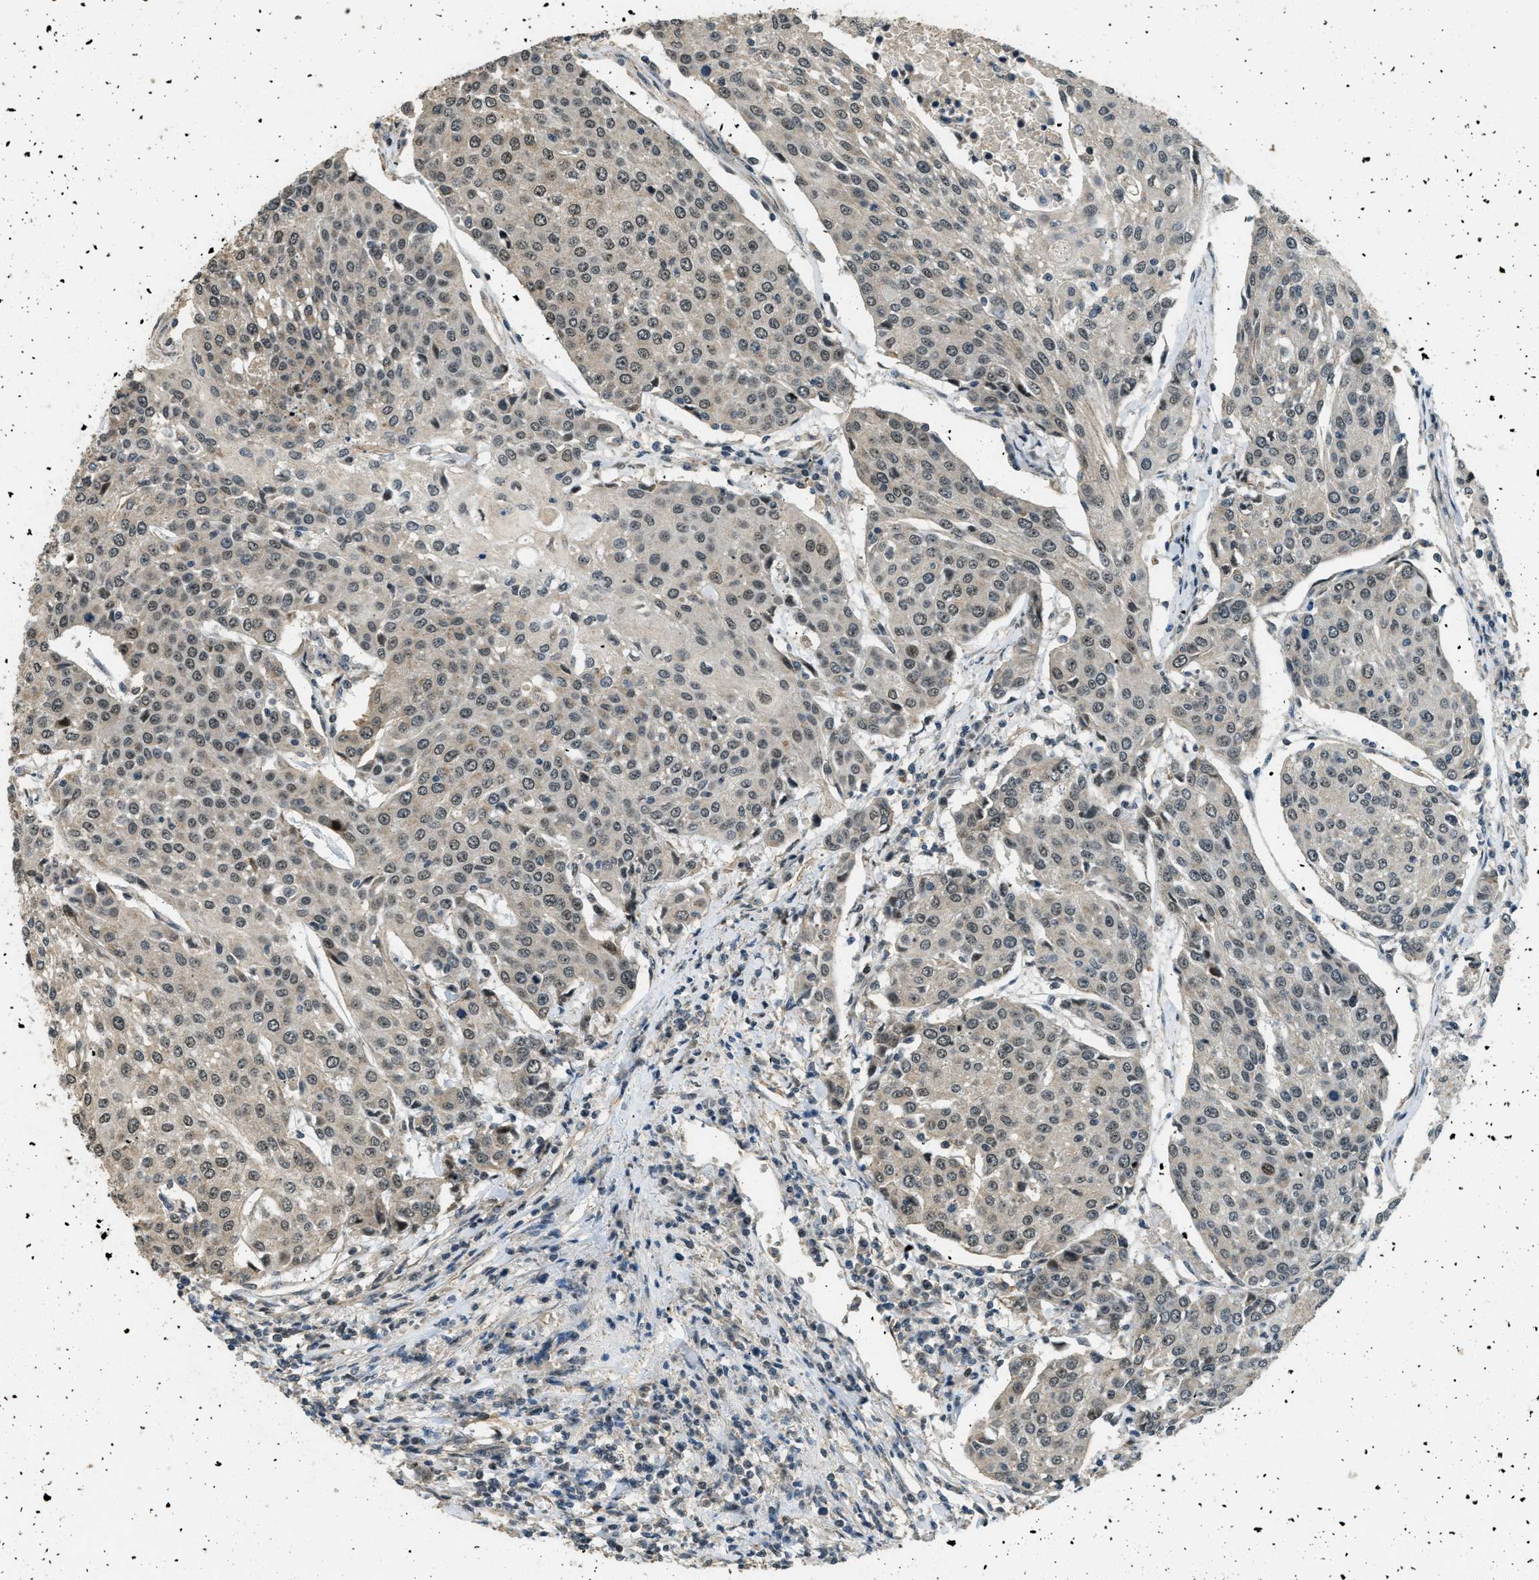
{"staining": {"intensity": "weak", "quantity": "25%-75%", "location": "nuclear"}, "tissue": "urothelial cancer", "cell_type": "Tumor cells", "image_type": "cancer", "snomed": [{"axis": "morphology", "description": "Urothelial carcinoma, High grade"}, {"axis": "topography", "description": "Urinary bladder"}], "caption": "Approximately 25%-75% of tumor cells in human urothelial cancer demonstrate weak nuclear protein expression as visualized by brown immunohistochemical staining.", "gene": "MED21", "patient": {"sex": "female", "age": 85}}